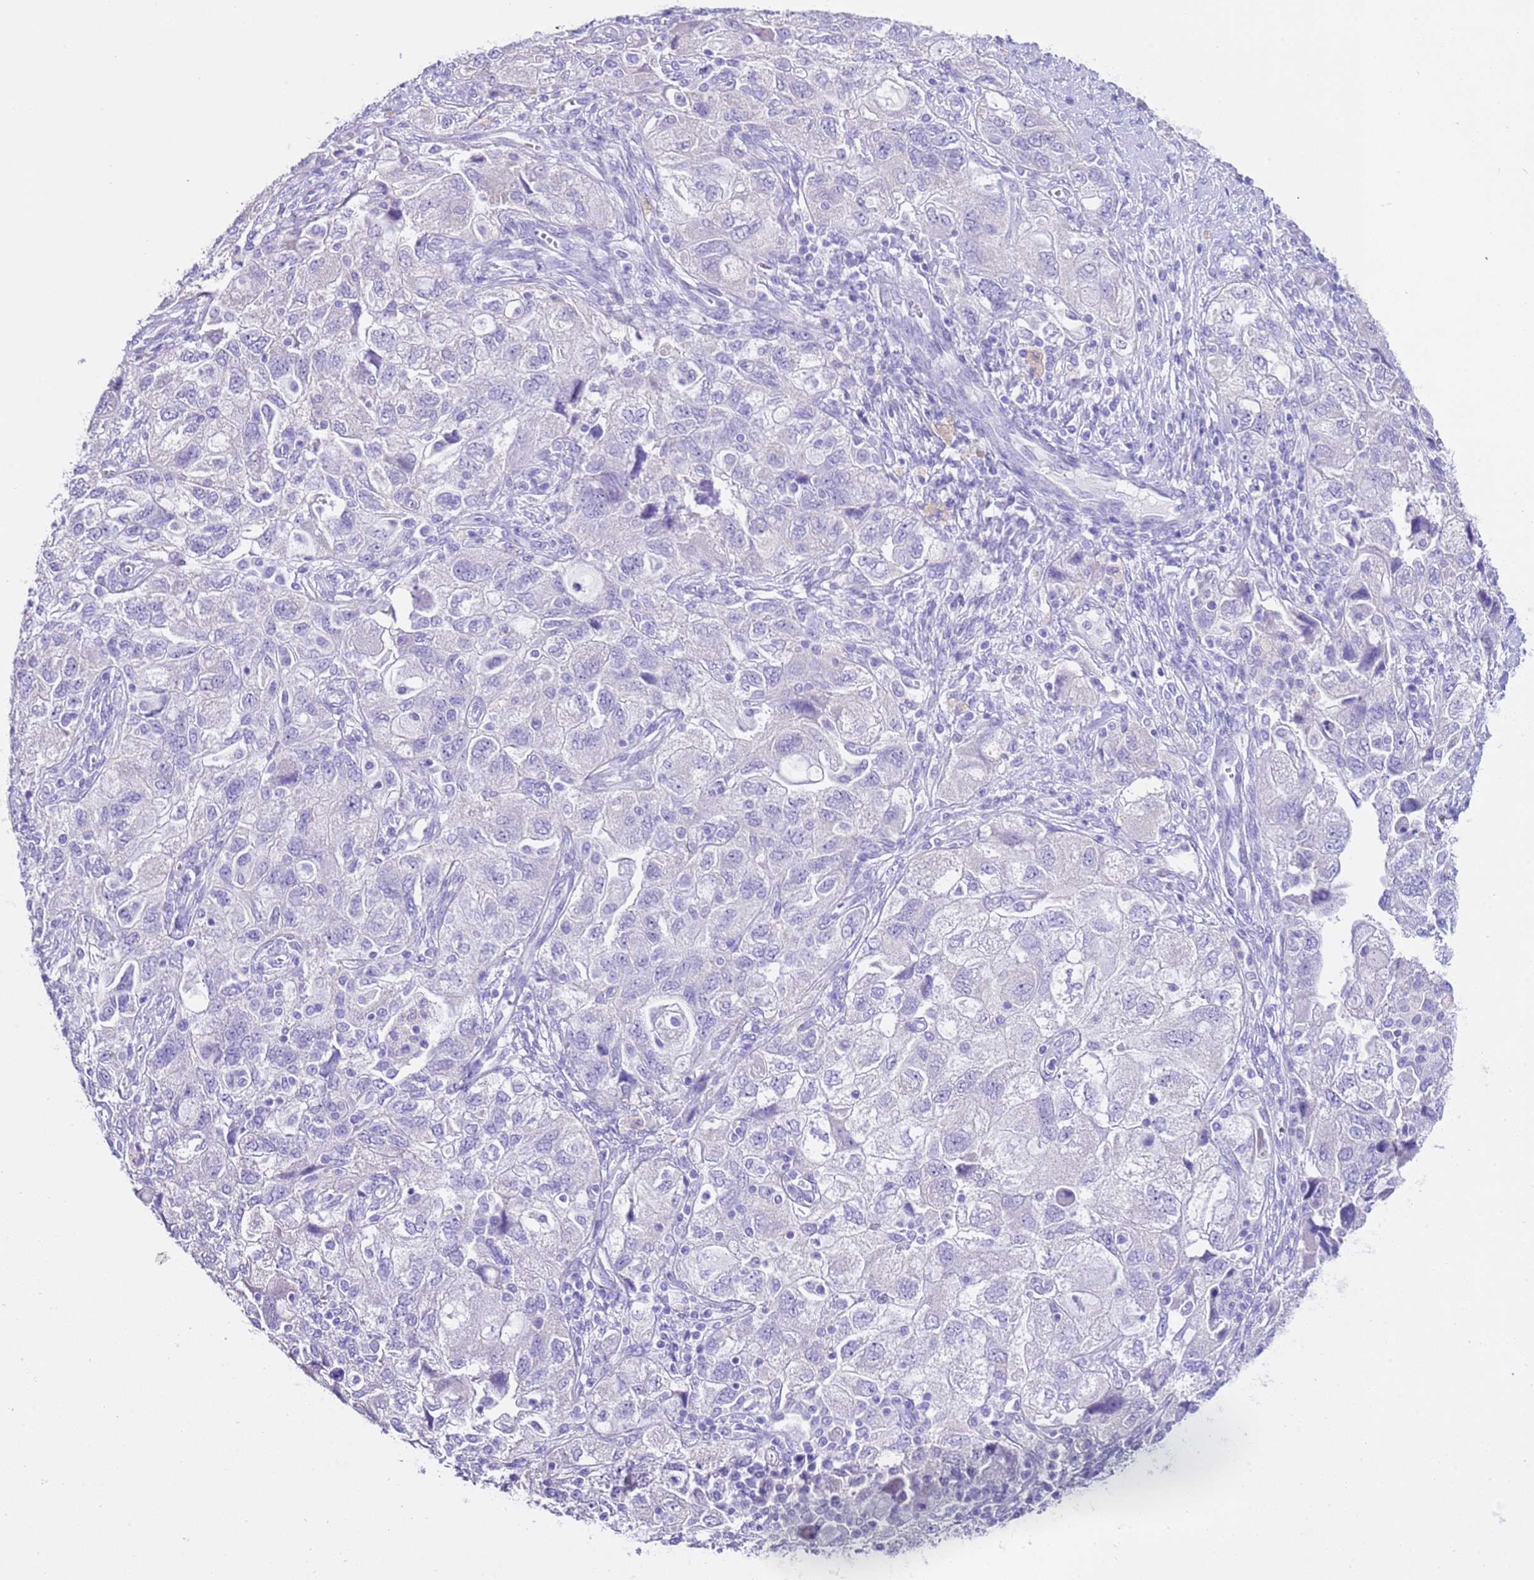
{"staining": {"intensity": "negative", "quantity": "none", "location": "none"}, "tissue": "ovarian cancer", "cell_type": "Tumor cells", "image_type": "cancer", "snomed": [{"axis": "morphology", "description": "Carcinoma, NOS"}, {"axis": "morphology", "description": "Cystadenocarcinoma, serous, NOS"}, {"axis": "topography", "description": "Ovary"}], "caption": "High power microscopy image of an immunohistochemistry histopathology image of serous cystadenocarcinoma (ovarian), revealing no significant expression in tumor cells.", "gene": "CPB1", "patient": {"sex": "female", "age": 69}}